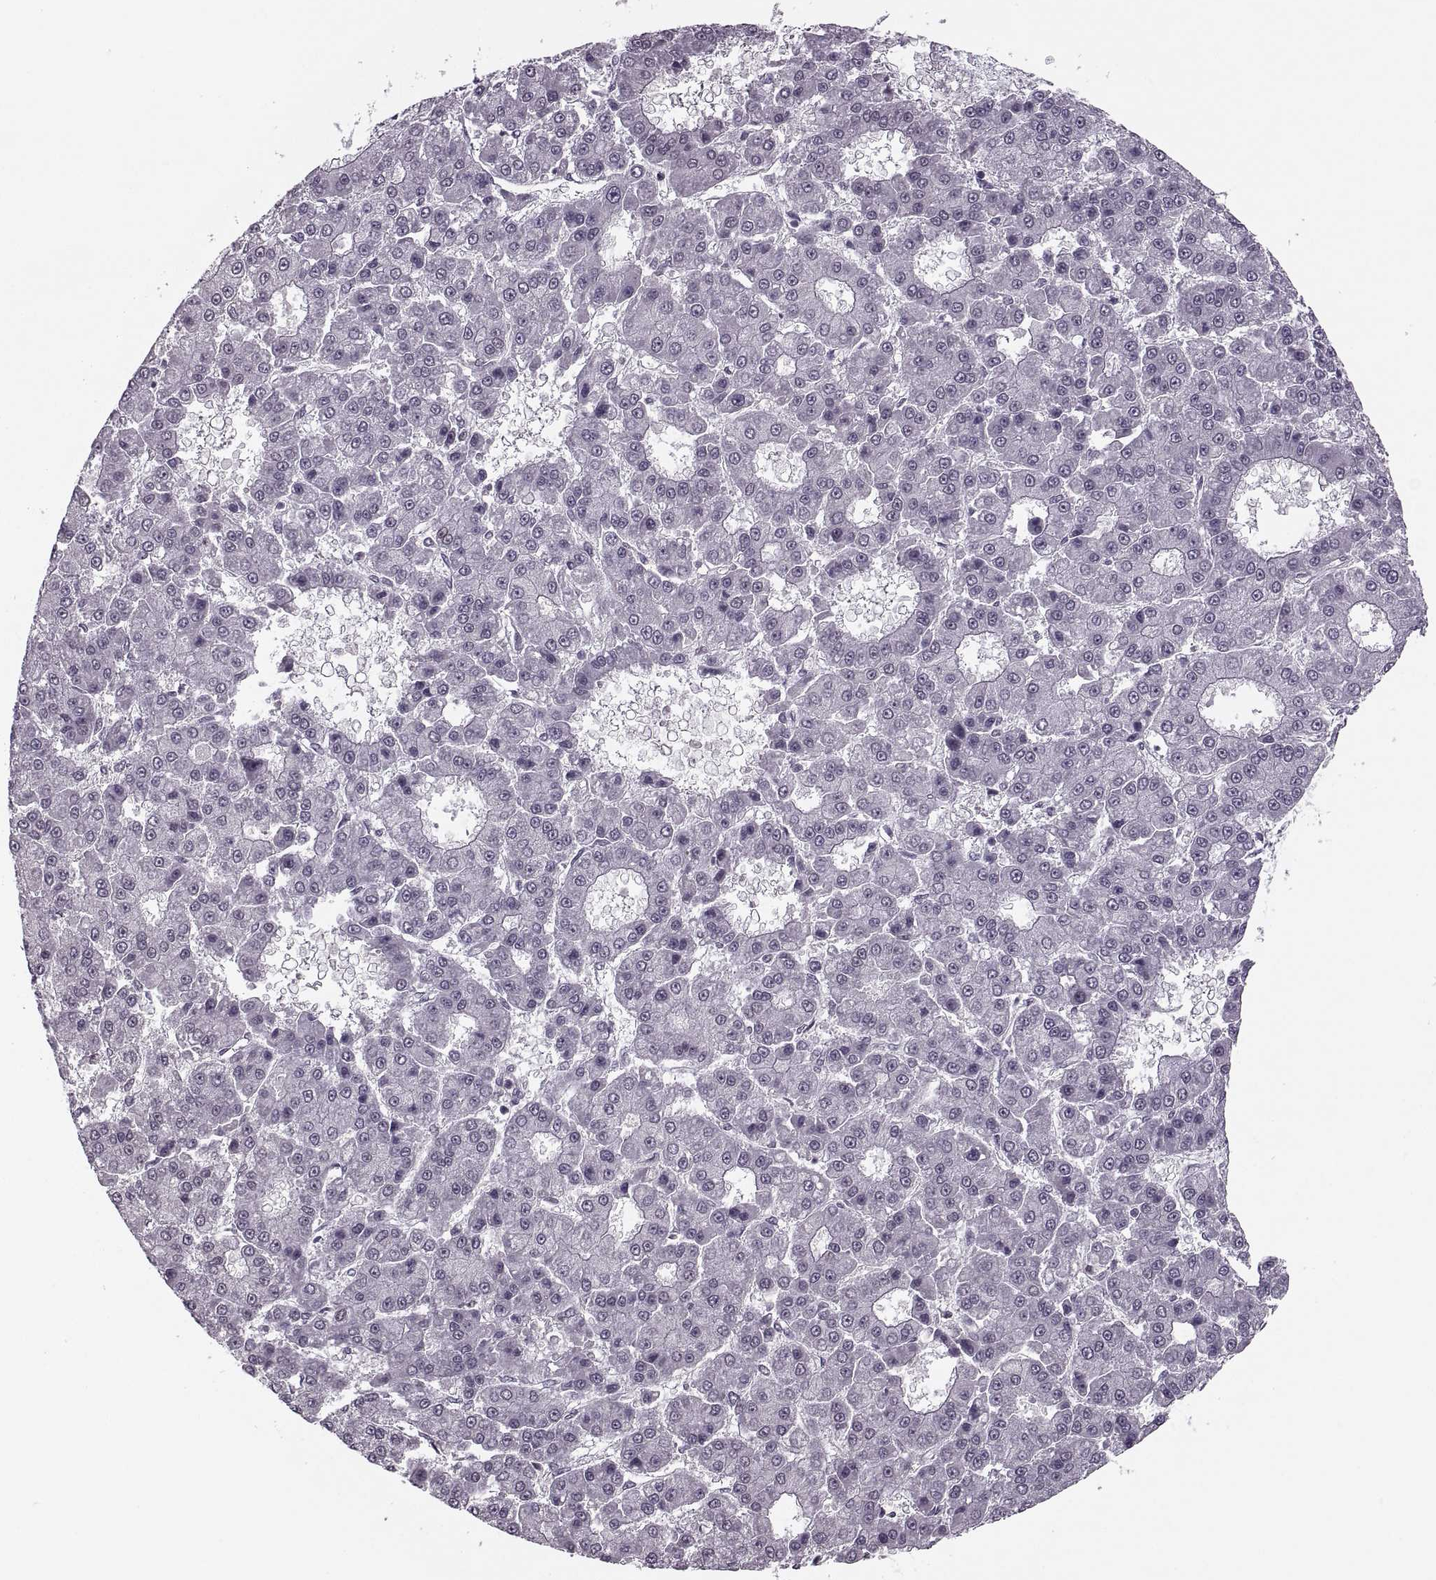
{"staining": {"intensity": "negative", "quantity": "none", "location": "none"}, "tissue": "liver cancer", "cell_type": "Tumor cells", "image_type": "cancer", "snomed": [{"axis": "morphology", "description": "Carcinoma, Hepatocellular, NOS"}, {"axis": "topography", "description": "Liver"}], "caption": "Tumor cells are negative for brown protein staining in liver hepatocellular carcinoma.", "gene": "LUZP2", "patient": {"sex": "male", "age": 70}}